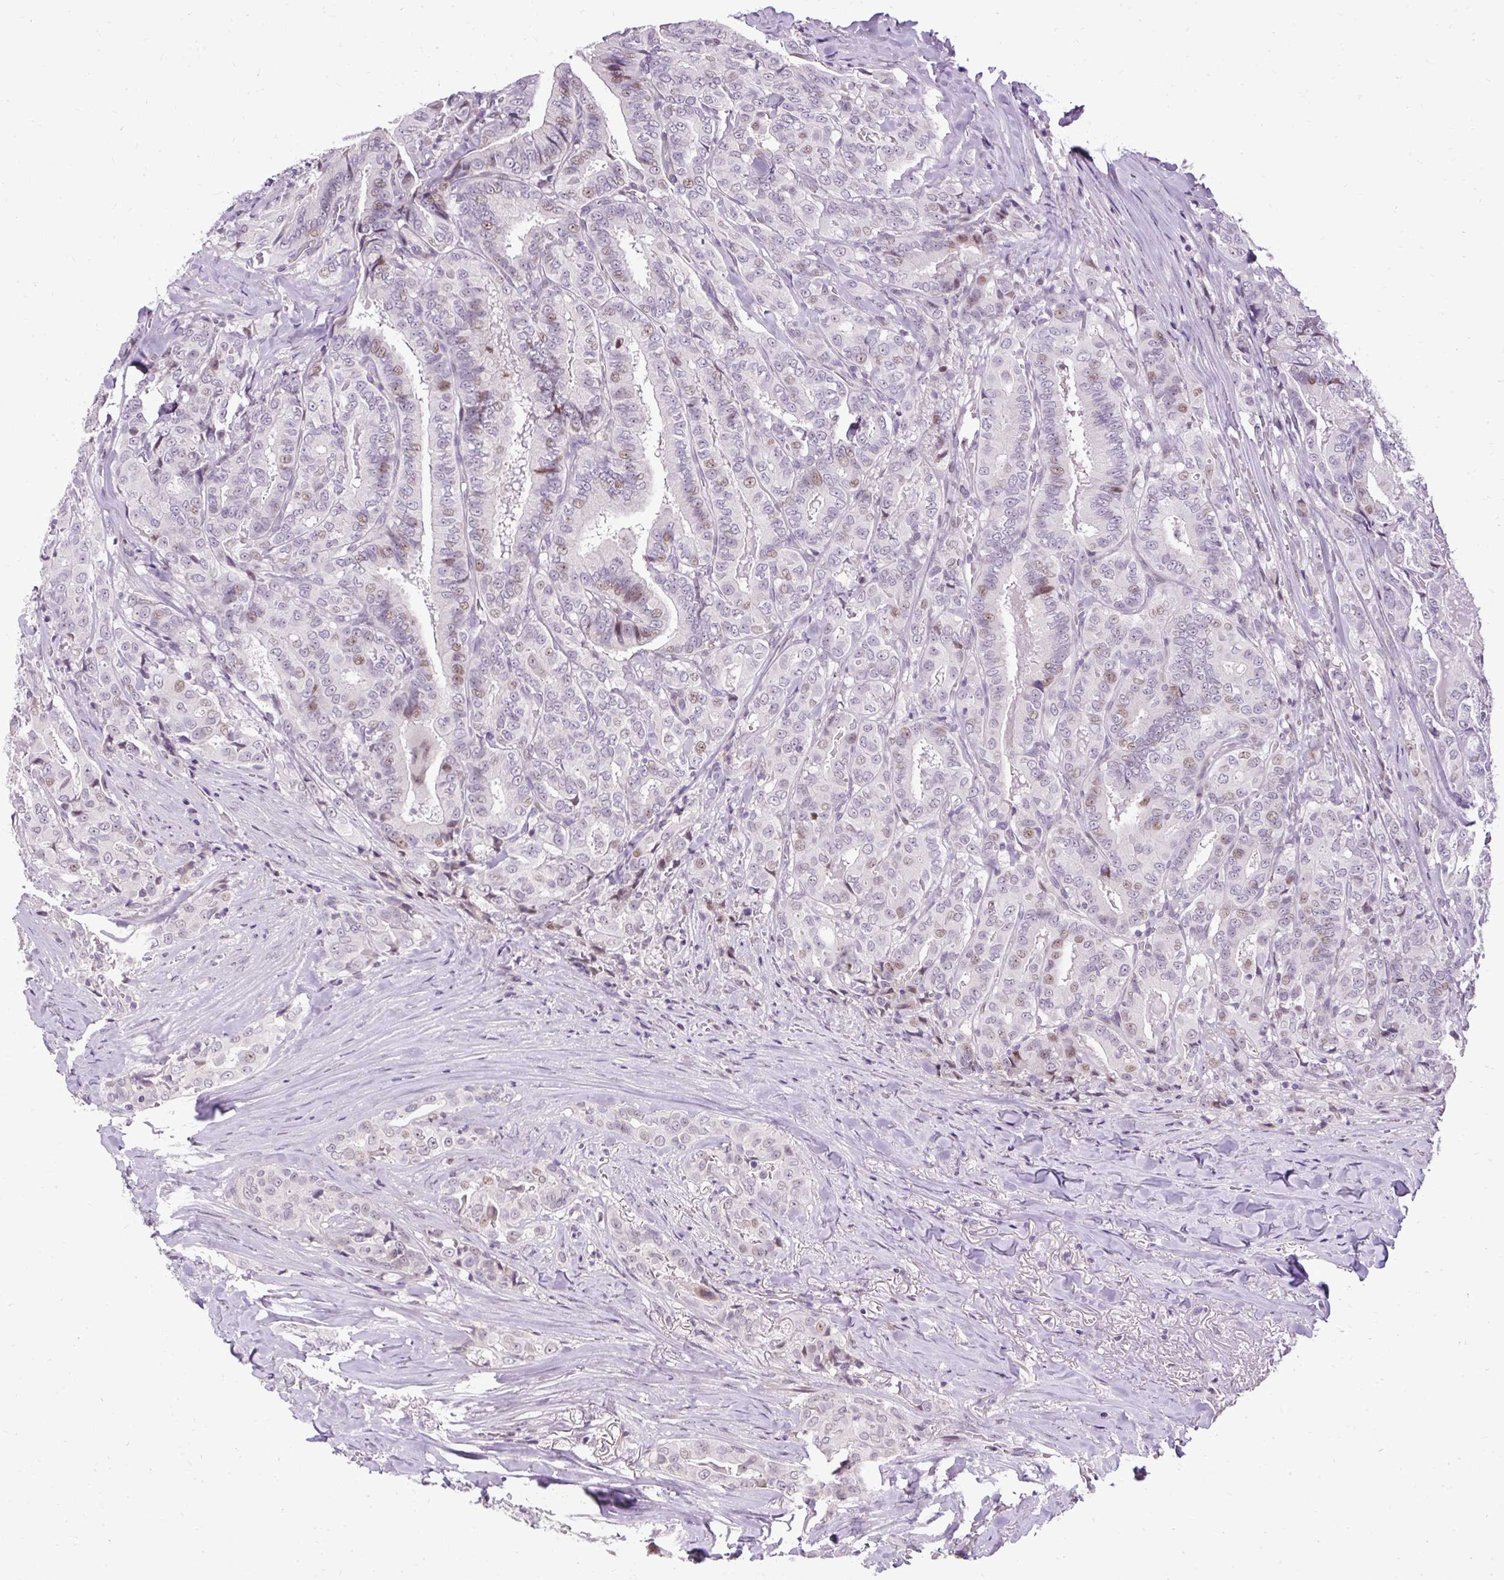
{"staining": {"intensity": "moderate", "quantity": "25%-75%", "location": "nuclear"}, "tissue": "thyroid cancer", "cell_type": "Tumor cells", "image_type": "cancer", "snomed": [{"axis": "morphology", "description": "Papillary adenocarcinoma, NOS"}, {"axis": "topography", "description": "Thyroid gland"}], "caption": "Moderate nuclear positivity is identified in approximately 25%-75% of tumor cells in thyroid cancer.", "gene": "ARHGEF18", "patient": {"sex": "male", "age": 61}}